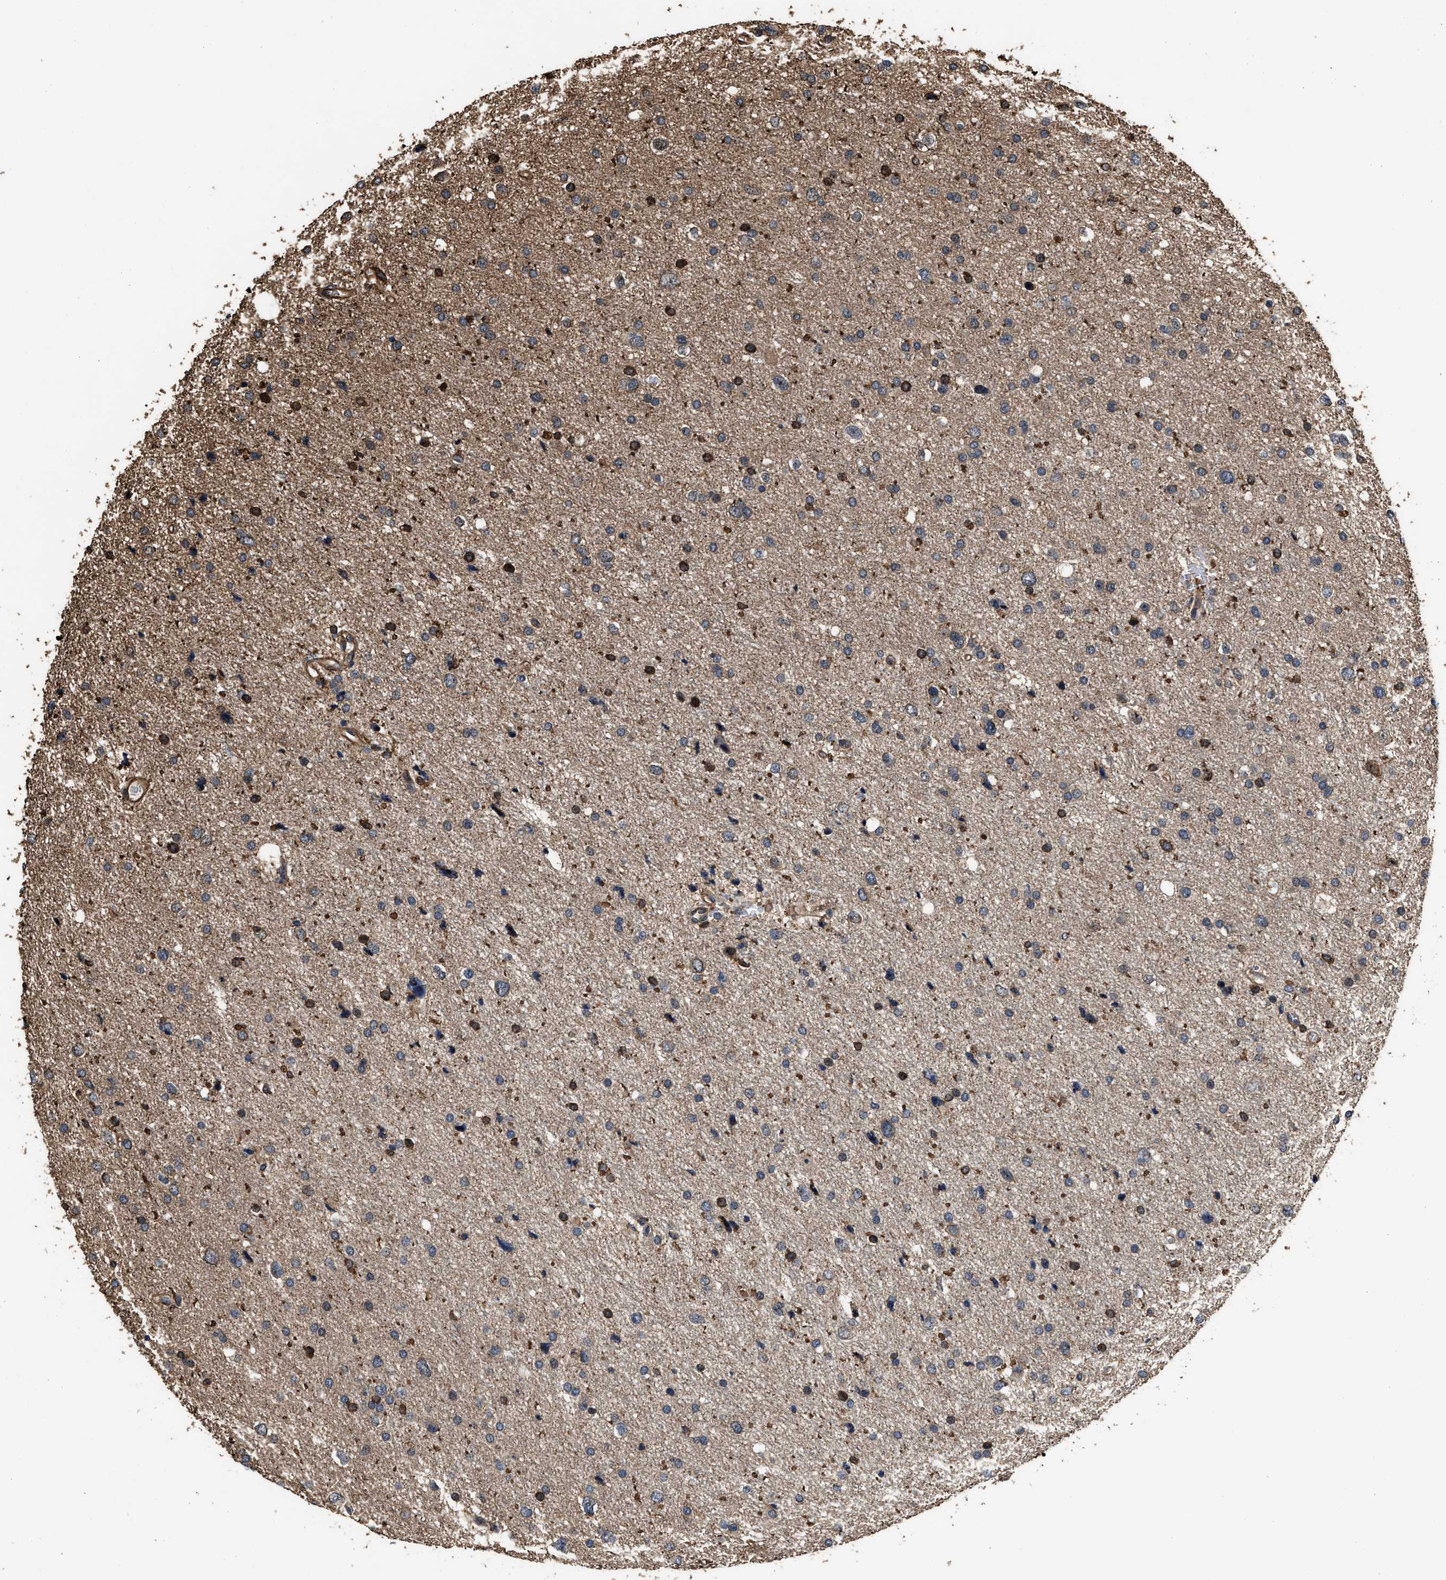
{"staining": {"intensity": "moderate", "quantity": "<25%", "location": "cytoplasmic/membranous"}, "tissue": "glioma", "cell_type": "Tumor cells", "image_type": "cancer", "snomed": [{"axis": "morphology", "description": "Glioma, malignant, Low grade"}, {"axis": "topography", "description": "Brain"}], "caption": "Glioma tissue displays moderate cytoplasmic/membranous expression in about <25% of tumor cells, visualized by immunohistochemistry.", "gene": "KBTBD2", "patient": {"sex": "female", "age": 37}}